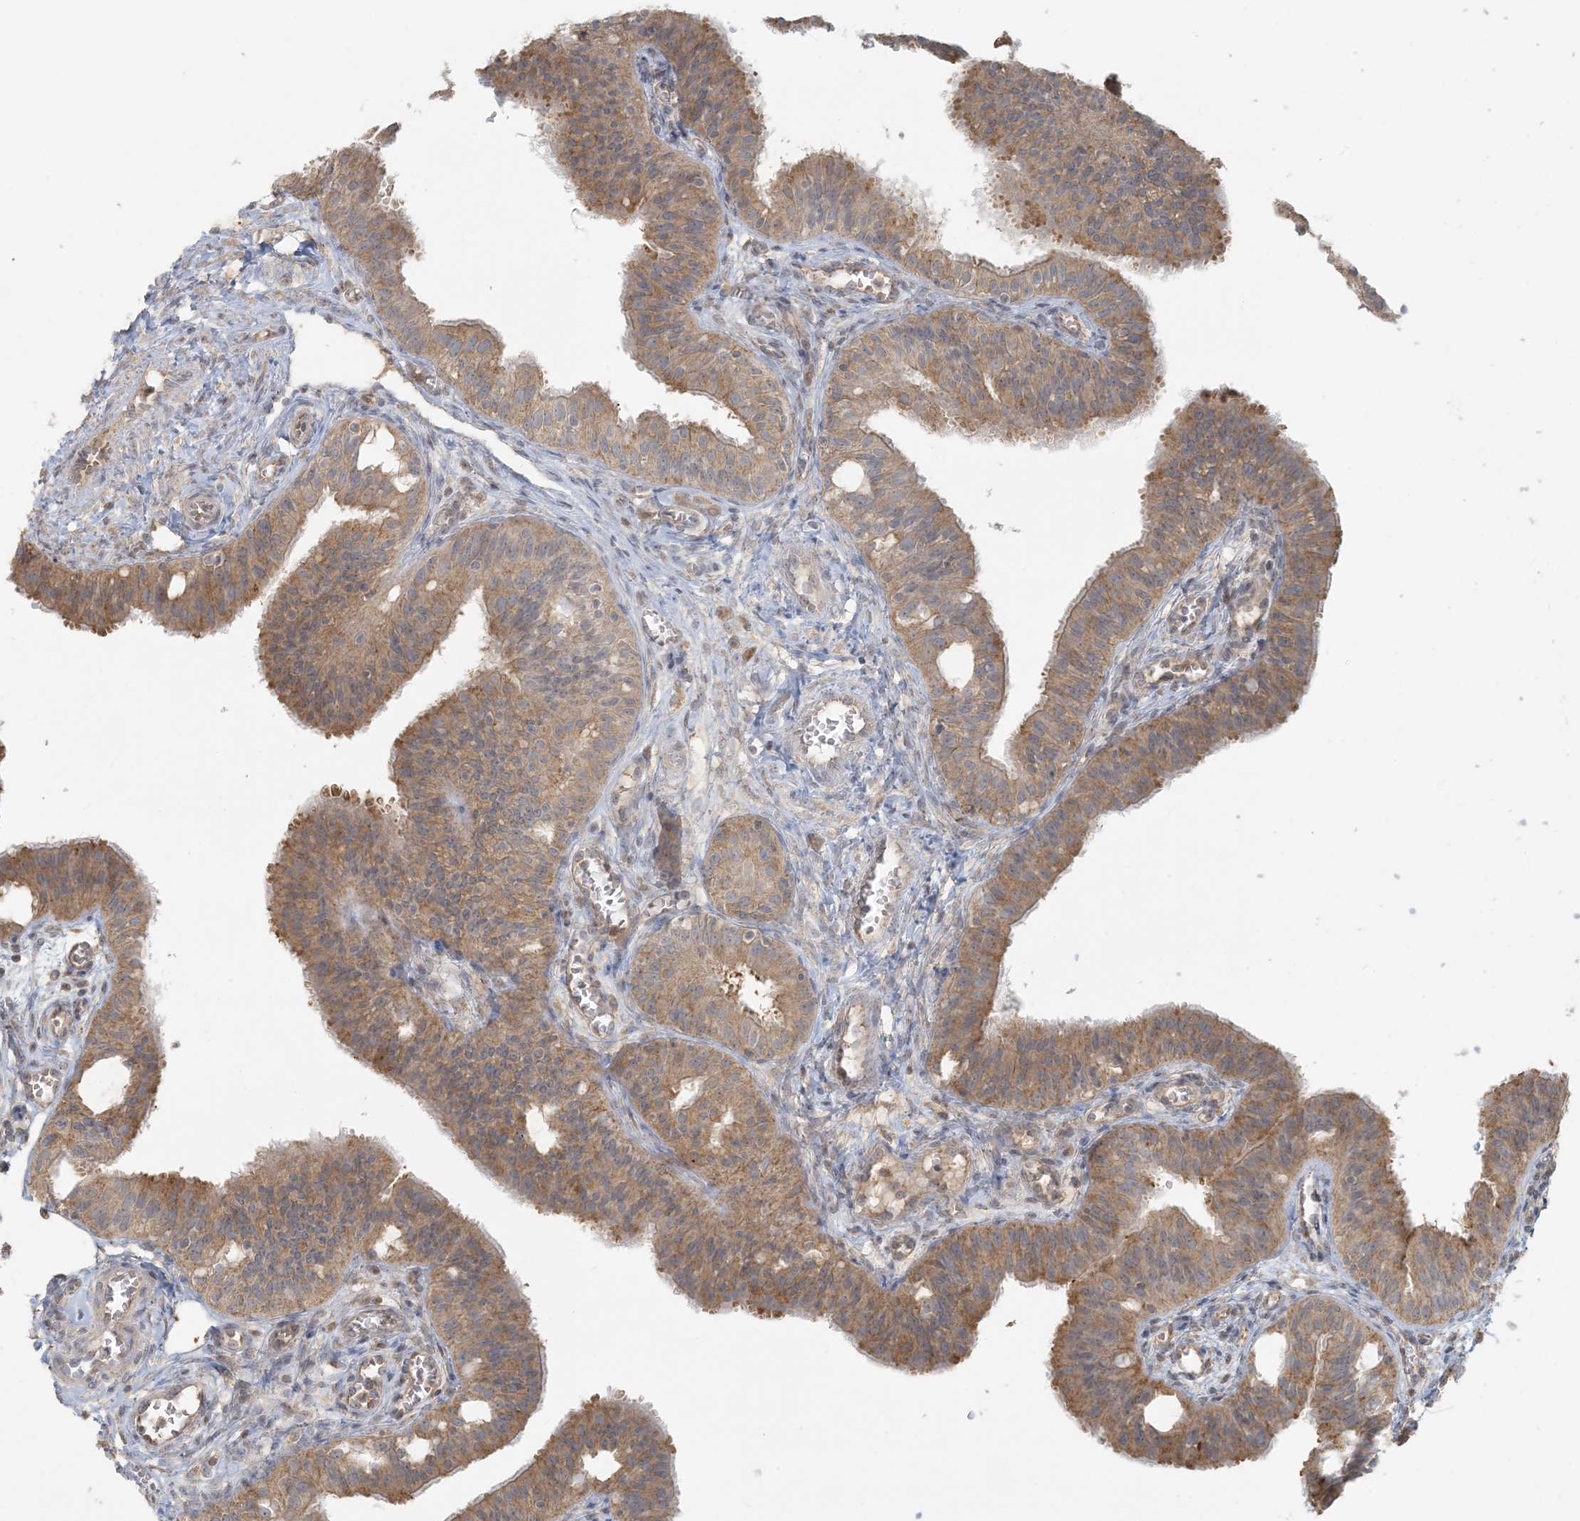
{"staining": {"intensity": "moderate", "quantity": ">75%", "location": "cytoplasmic/membranous"}, "tissue": "fallopian tube", "cell_type": "Glandular cells", "image_type": "normal", "snomed": [{"axis": "morphology", "description": "Normal tissue, NOS"}, {"axis": "topography", "description": "Fallopian tube"}, {"axis": "topography", "description": "Ovary"}], "caption": "This is an image of IHC staining of unremarkable fallopian tube, which shows moderate expression in the cytoplasmic/membranous of glandular cells.", "gene": "HACL1", "patient": {"sex": "female", "age": 42}}